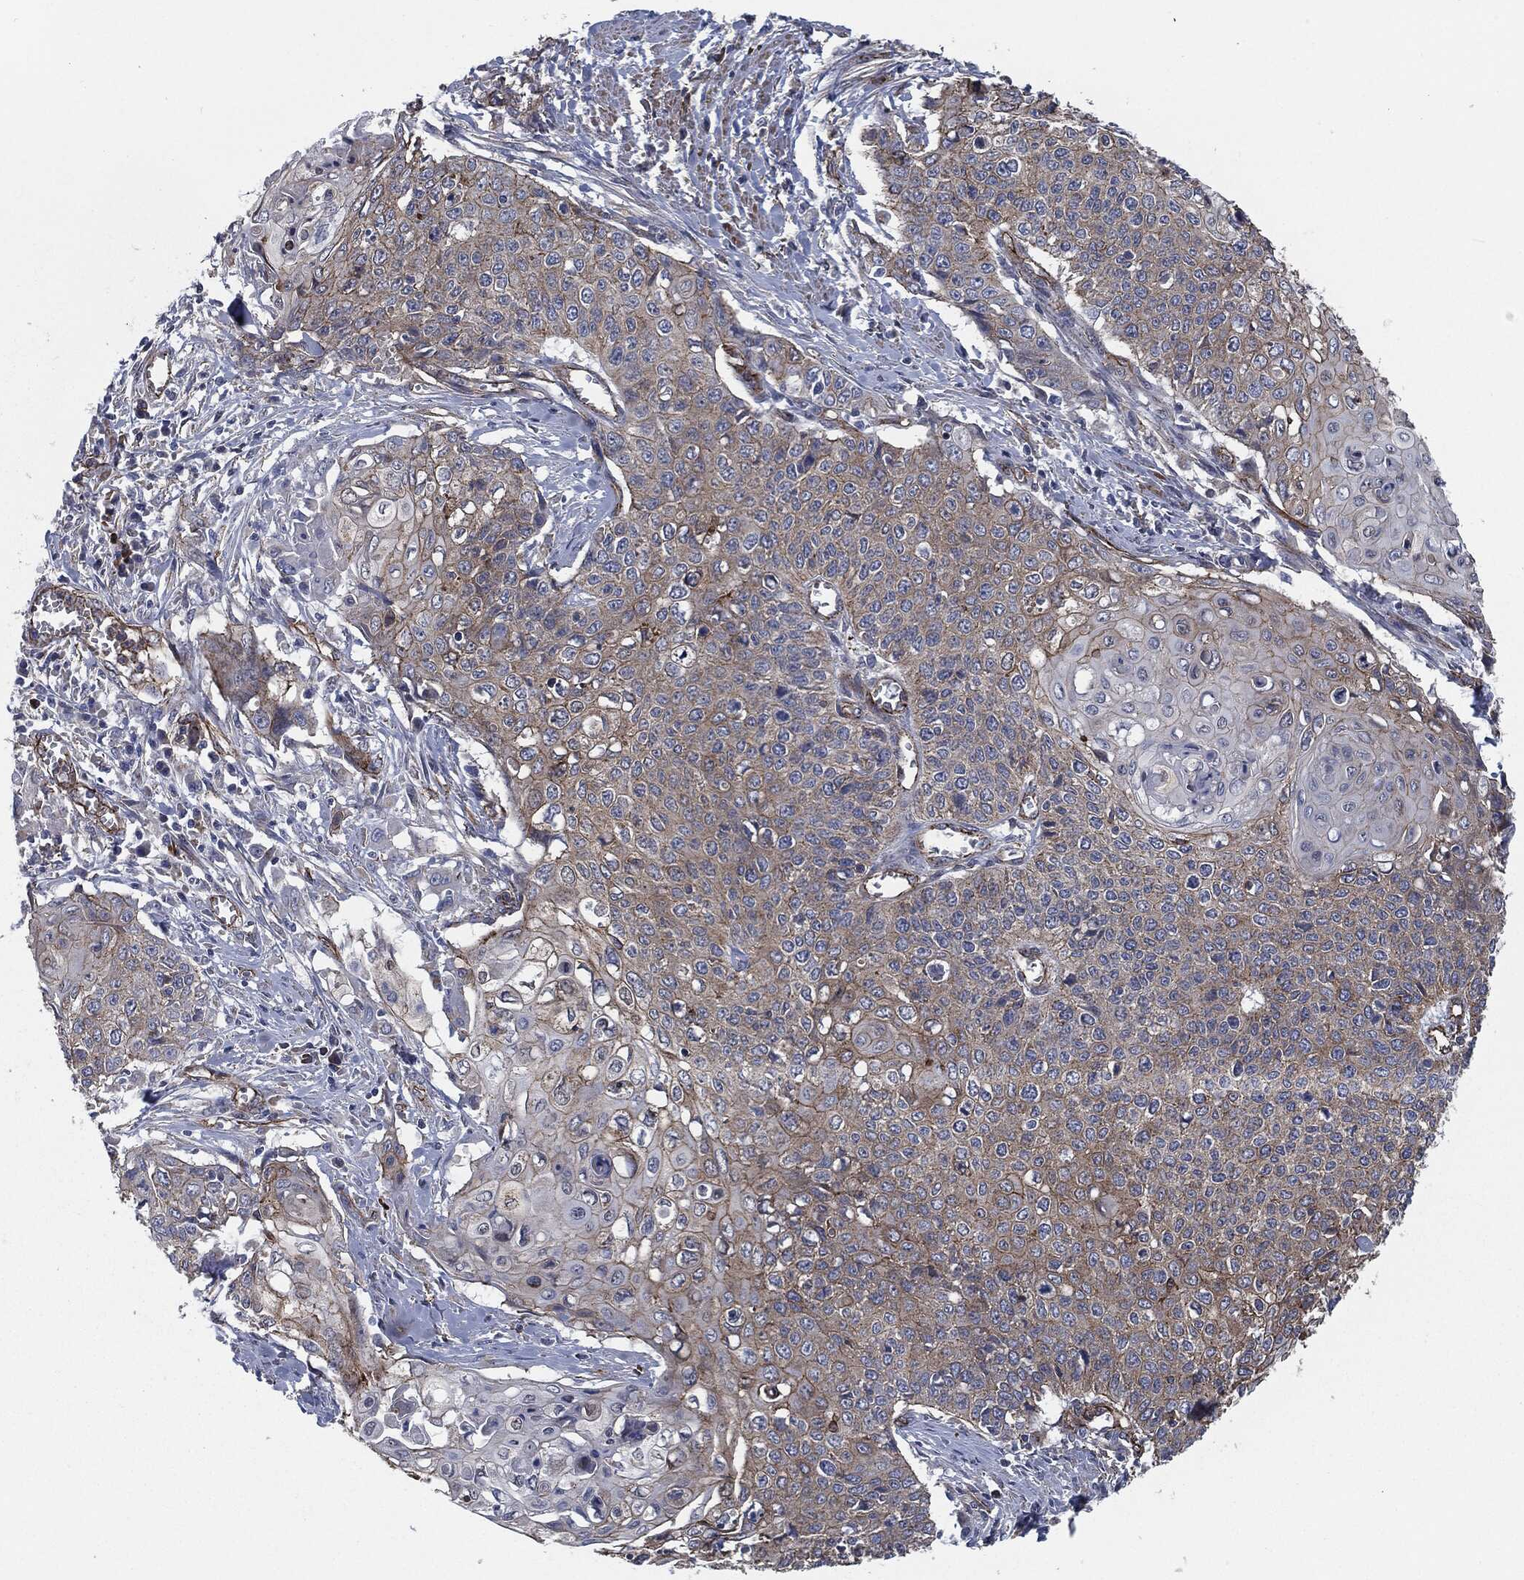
{"staining": {"intensity": "moderate", "quantity": "25%-75%", "location": "cytoplasmic/membranous"}, "tissue": "cervical cancer", "cell_type": "Tumor cells", "image_type": "cancer", "snomed": [{"axis": "morphology", "description": "Squamous cell carcinoma, NOS"}, {"axis": "topography", "description": "Cervix"}], "caption": "Brown immunohistochemical staining in human squamous cell carcinoma (cervical) reveals moderate cytoplasmic/membranous expression in approximately 25%-75% of tumor cells.", "gene": "SVIL", "patient": {"sex": "female", "age": 39}}